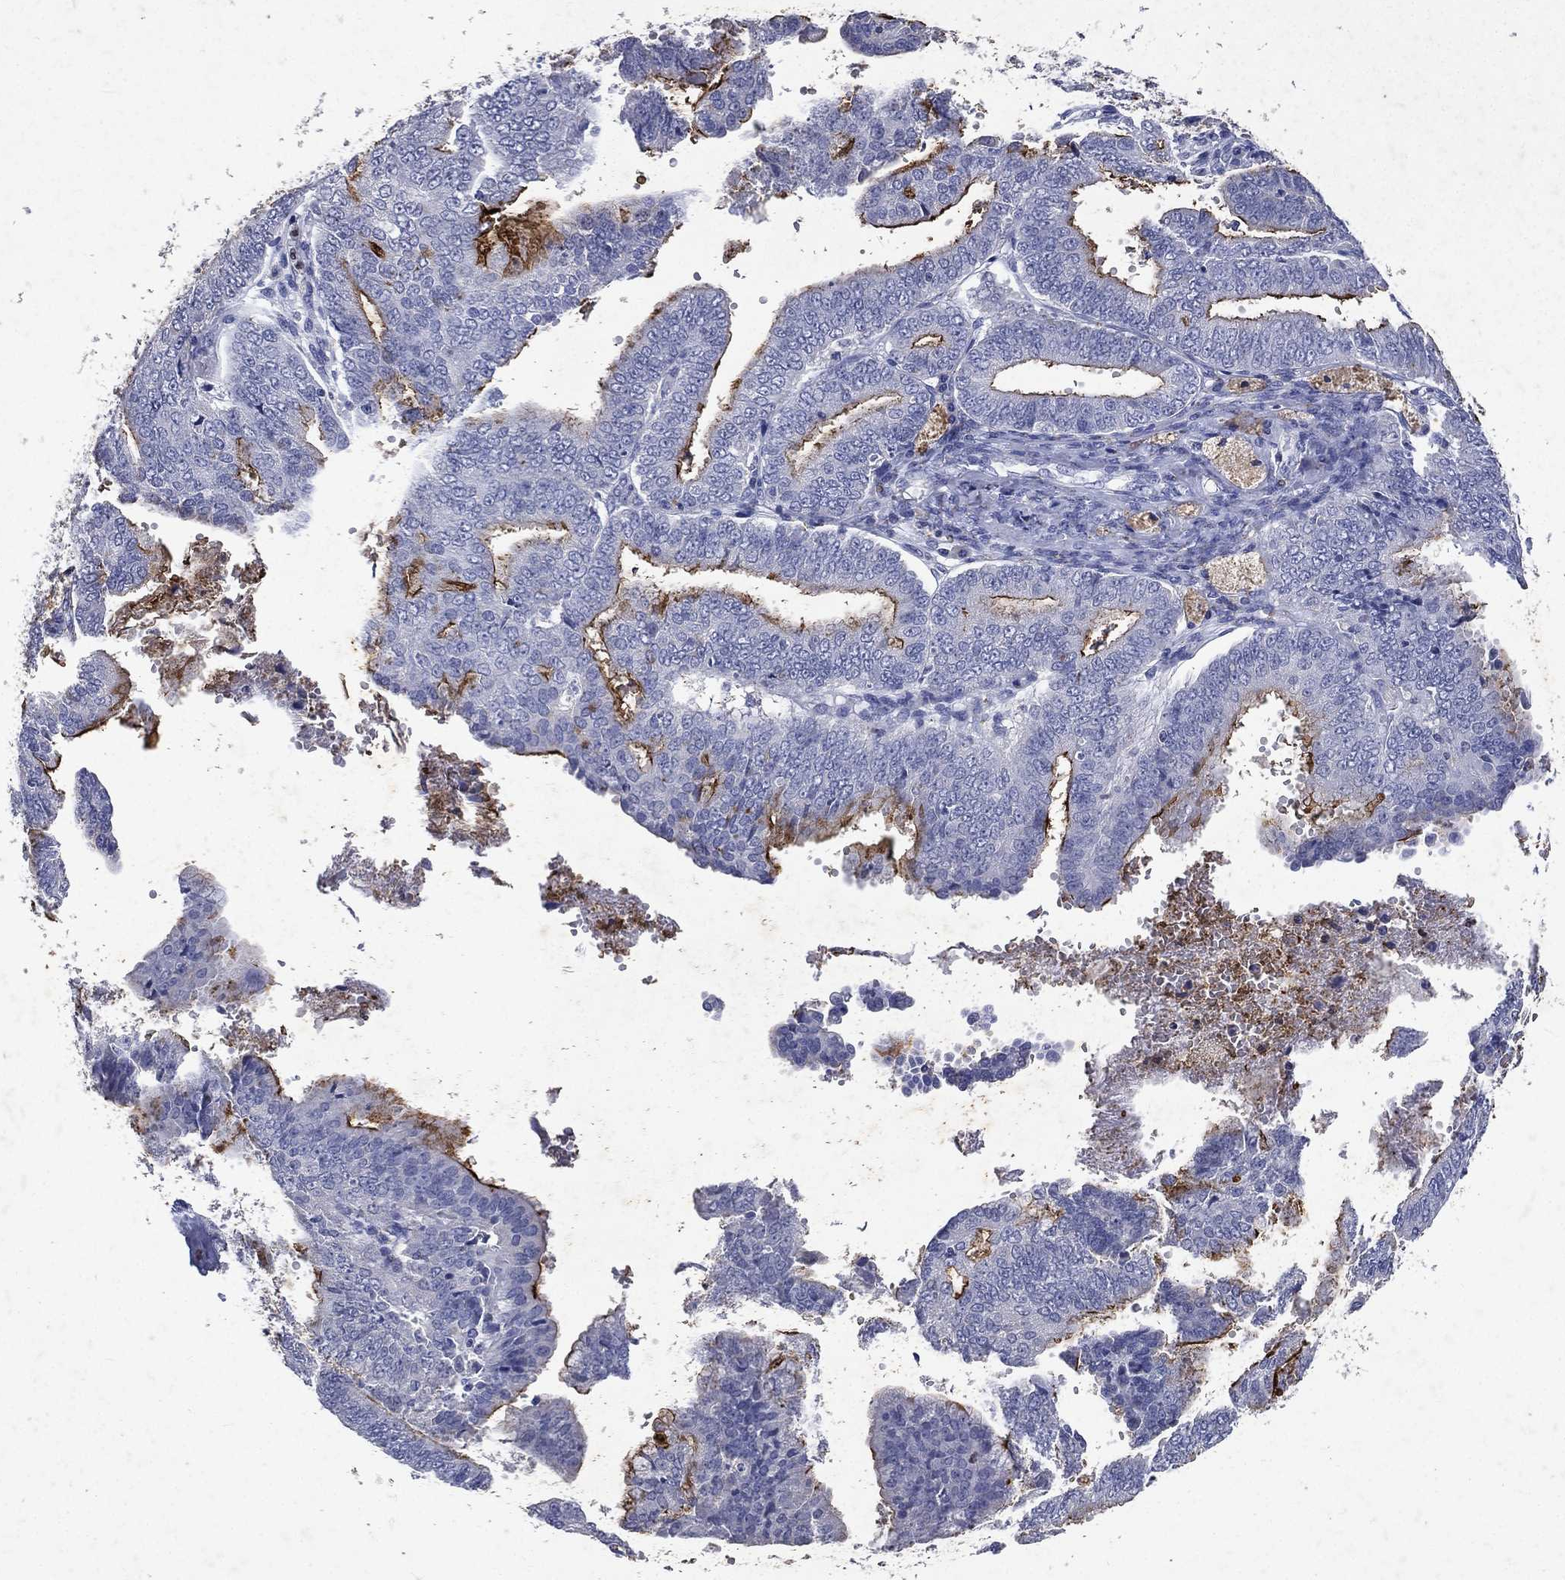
{"staining": {"intensity": "strong", "quantity": "<25%", "location": "cytoplasmic/membranous"}, "tissue": "endometrial cancer", "cell_type": "Tumor cells", "image_type": "cancer", "snomed": [{"axis": "morphology", "description": "Adenocarcinoma, NOS"}, {"axis": "topography", "description": "Endometrium"}], "caption": "This histopathology image displays IHC staining of human endometrial cancer (adenocarcinoma), with medium strong cytoplasmic/membranous expression in approximately <25% of tumor cells.", "gene": "SLC34A2", "patient": {"sex": "female", "age": 63}}